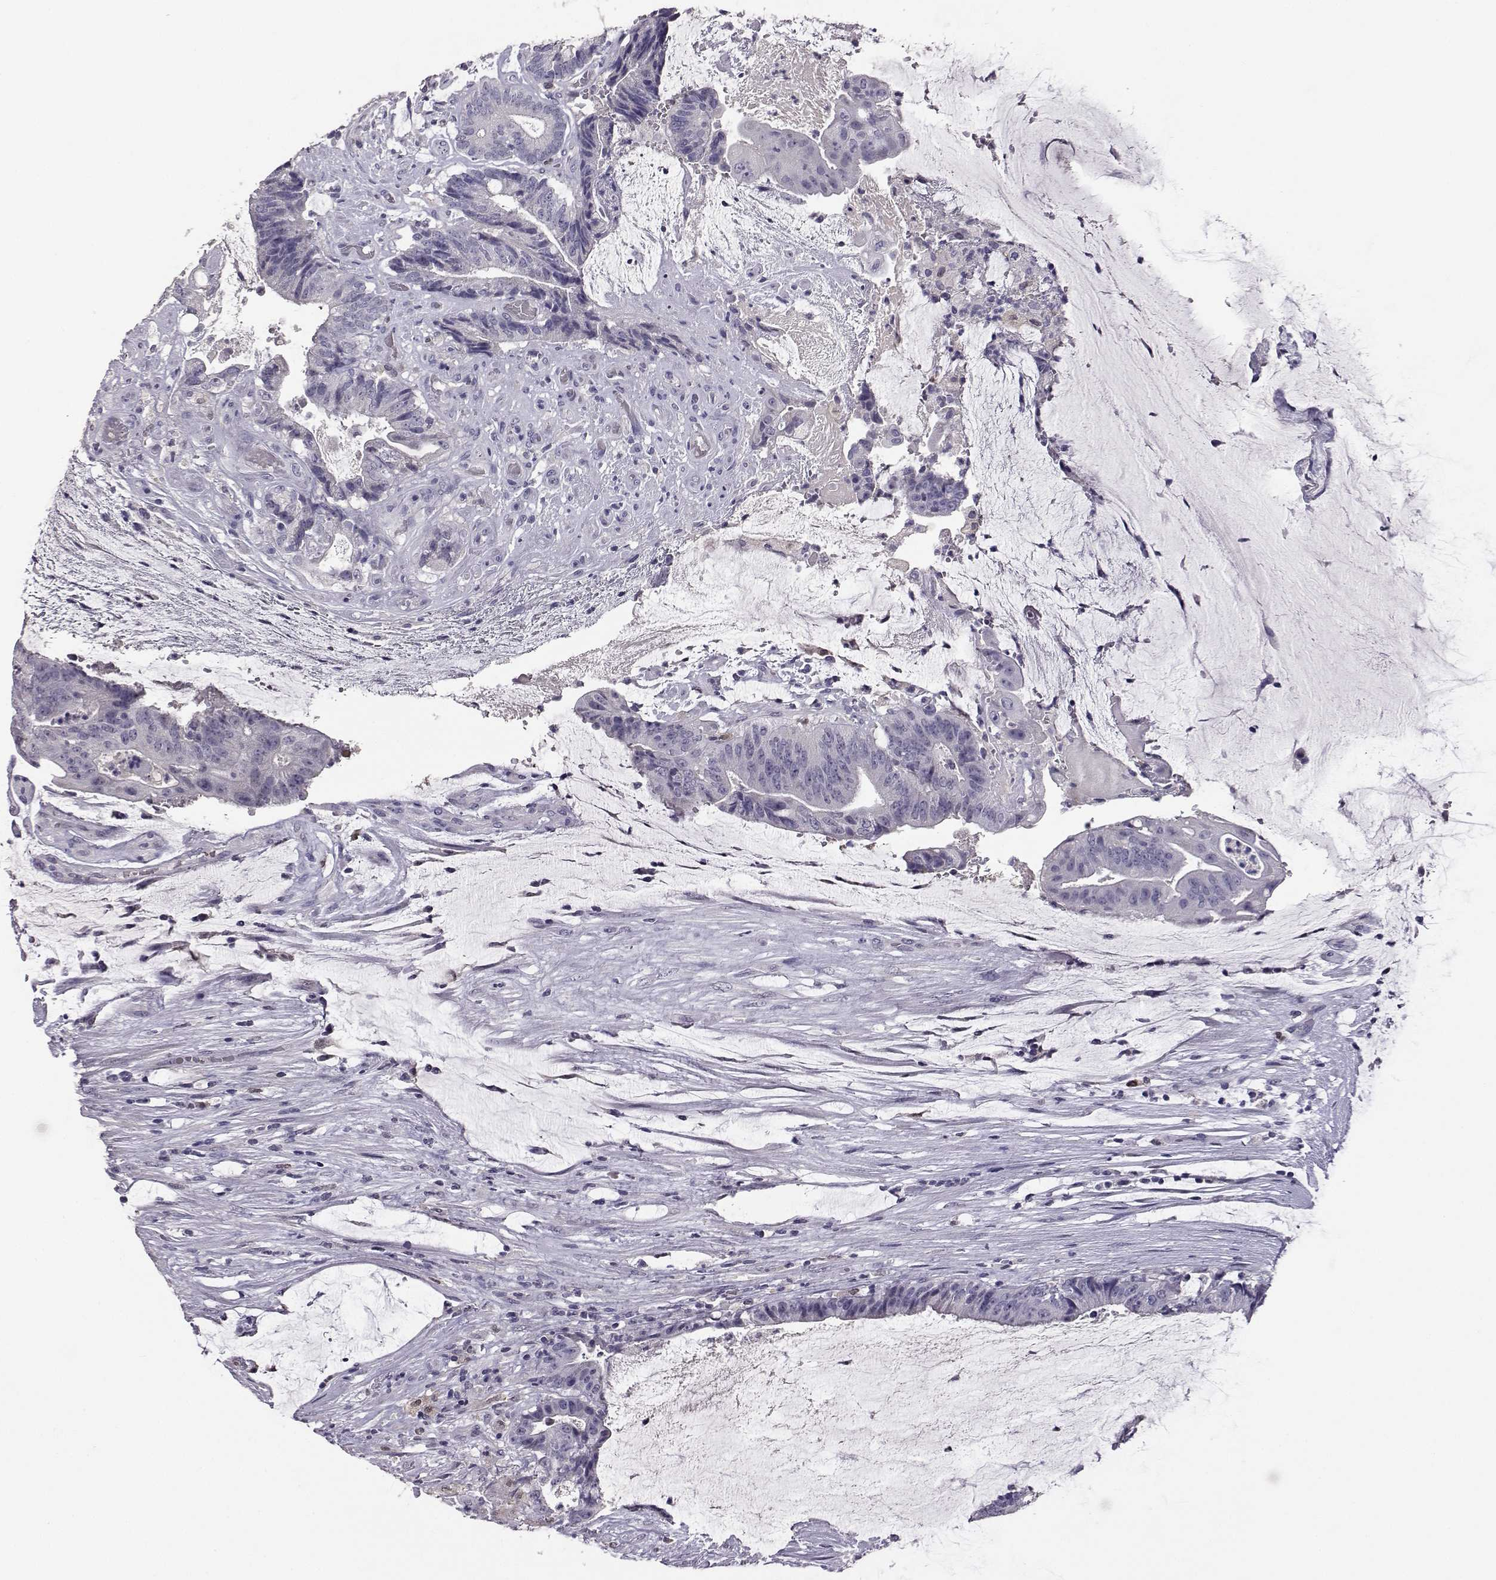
{"staining": {"intensity": "negative", "quantity": "none", "location": "none"}, "tissue": "colorectal cancer", "cell_type": "Tumor cells", "image_type": "cancer", "snomed": [{"axis": "morphology", "description": "Adenocarcinoma, NOS"}, {"axis": "topography", "description": "Colon"}], "caption": "This is an IHC micrograph of colorectal cancer. There is no expression in tumor cells.", "gene": "AKR1B1", "patient": {"sex": "female", "age": 43}}